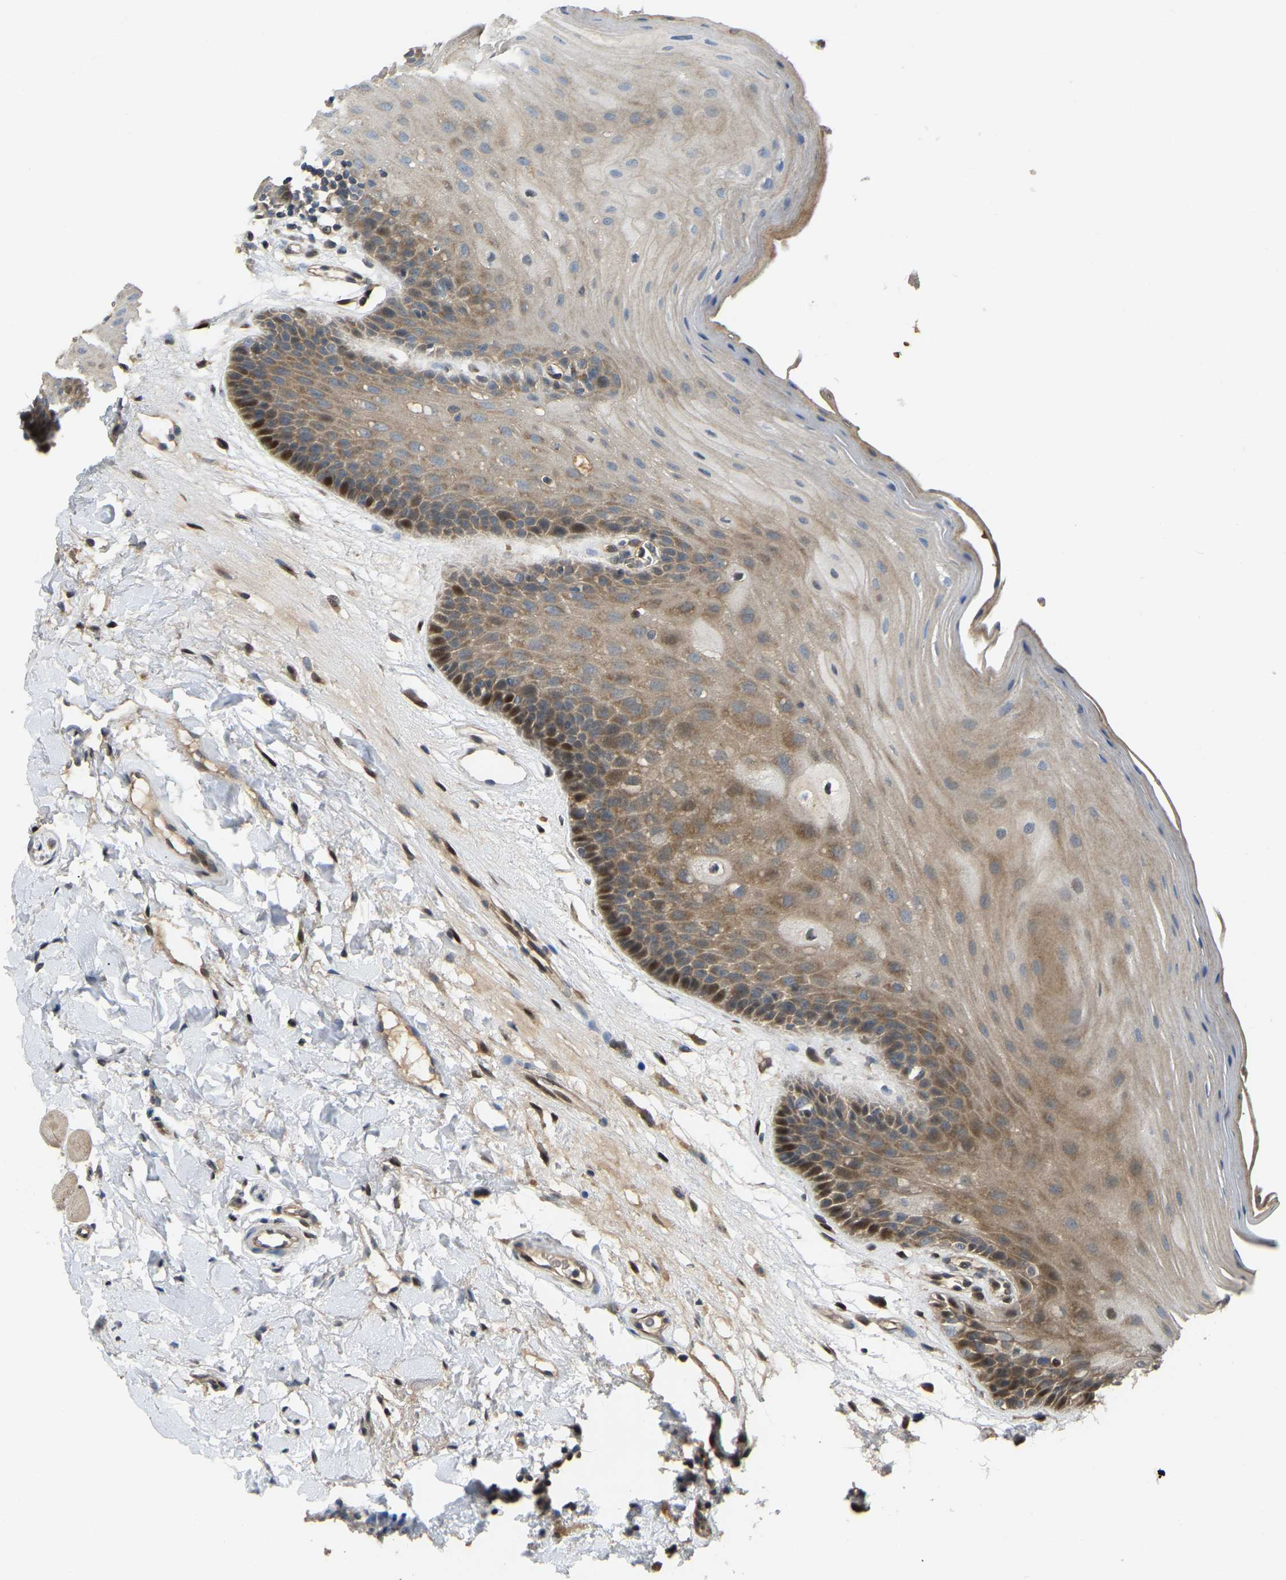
{"staining": {"intensity": "moderate", "quantity": ">75%", "location": "cytoplasmic/membranous,nuclear"}, "tissue": "oral mucosa", "cell_type": "Squamous epithelial cells", "image_type": "normal", "snomed": [{"axis": "morphology", "description": "Normal tissue, NOS"}, {"axis": "morphology", "description": "Squamous cell carcinoma, NOS"}, {"axis": "topography", "description": "Oral tissue"}, {"axis": "topography", "description": "Head-Neck"}], "caption": "Brown immunohistochemical staining in unremarkable human oral mucosa reveals moderate cytoplasmic/membranous,nuclear staining in approximately >75% of squamous epithelial cells.", "gene": "C21orf91", "patient": {"sex": "male", "age": 71}}